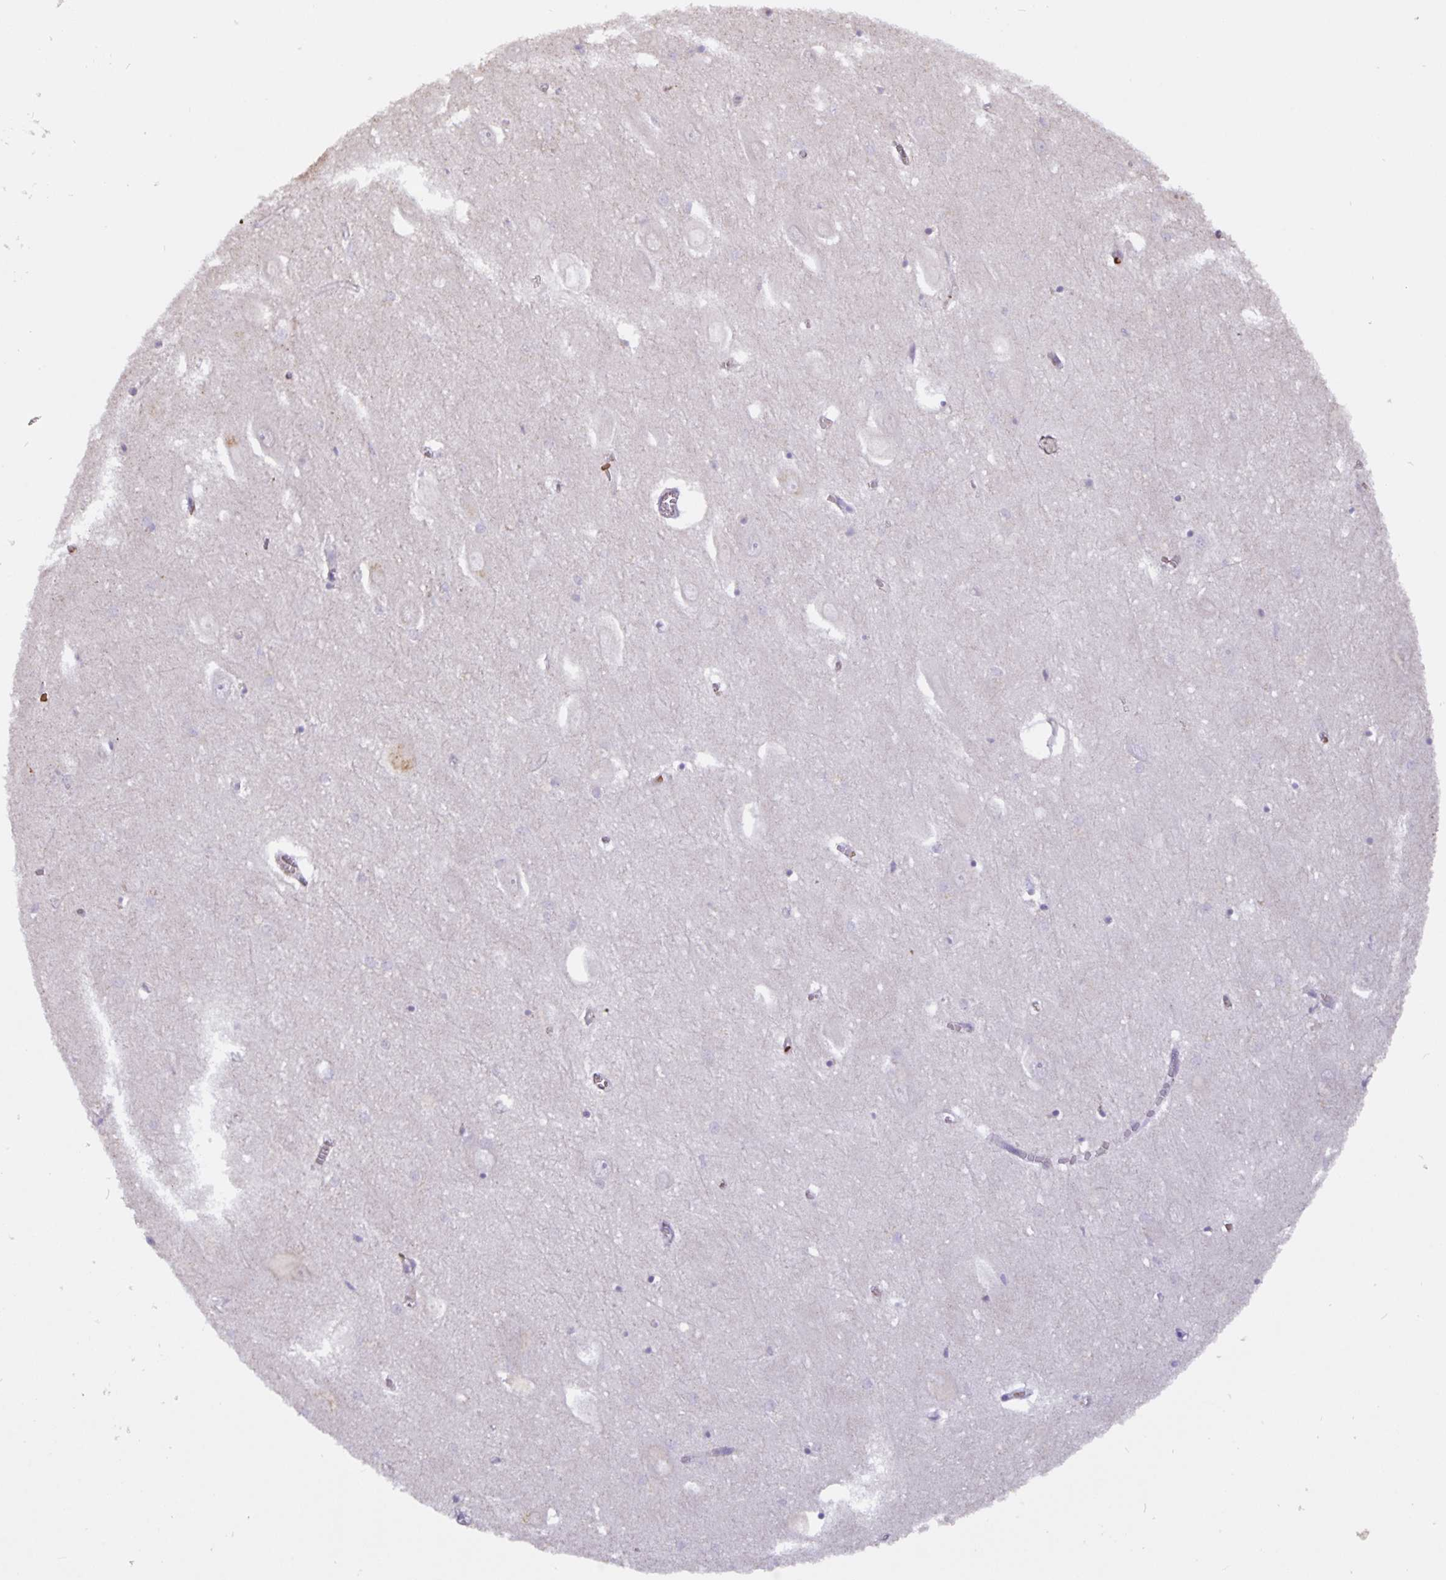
{"staining": {"intensity": "negative", "quantity": "none", "location": "none"}, "tissue": "hippocampus", "cell_type": "Glial cells", "image_type": "normal", "snomed": [{"axis": "morphology", "description": "Normal tissue, NOS"}, {"axis": "topography", "description": "Hippocampus"}], "caption": "This is an immunohistochemistry (IHC) histopathology image of normal hippocampus. There is no expression in glial cells.", "gene": "TMEM71", "patient": {"sex": "female", "age": 64}}